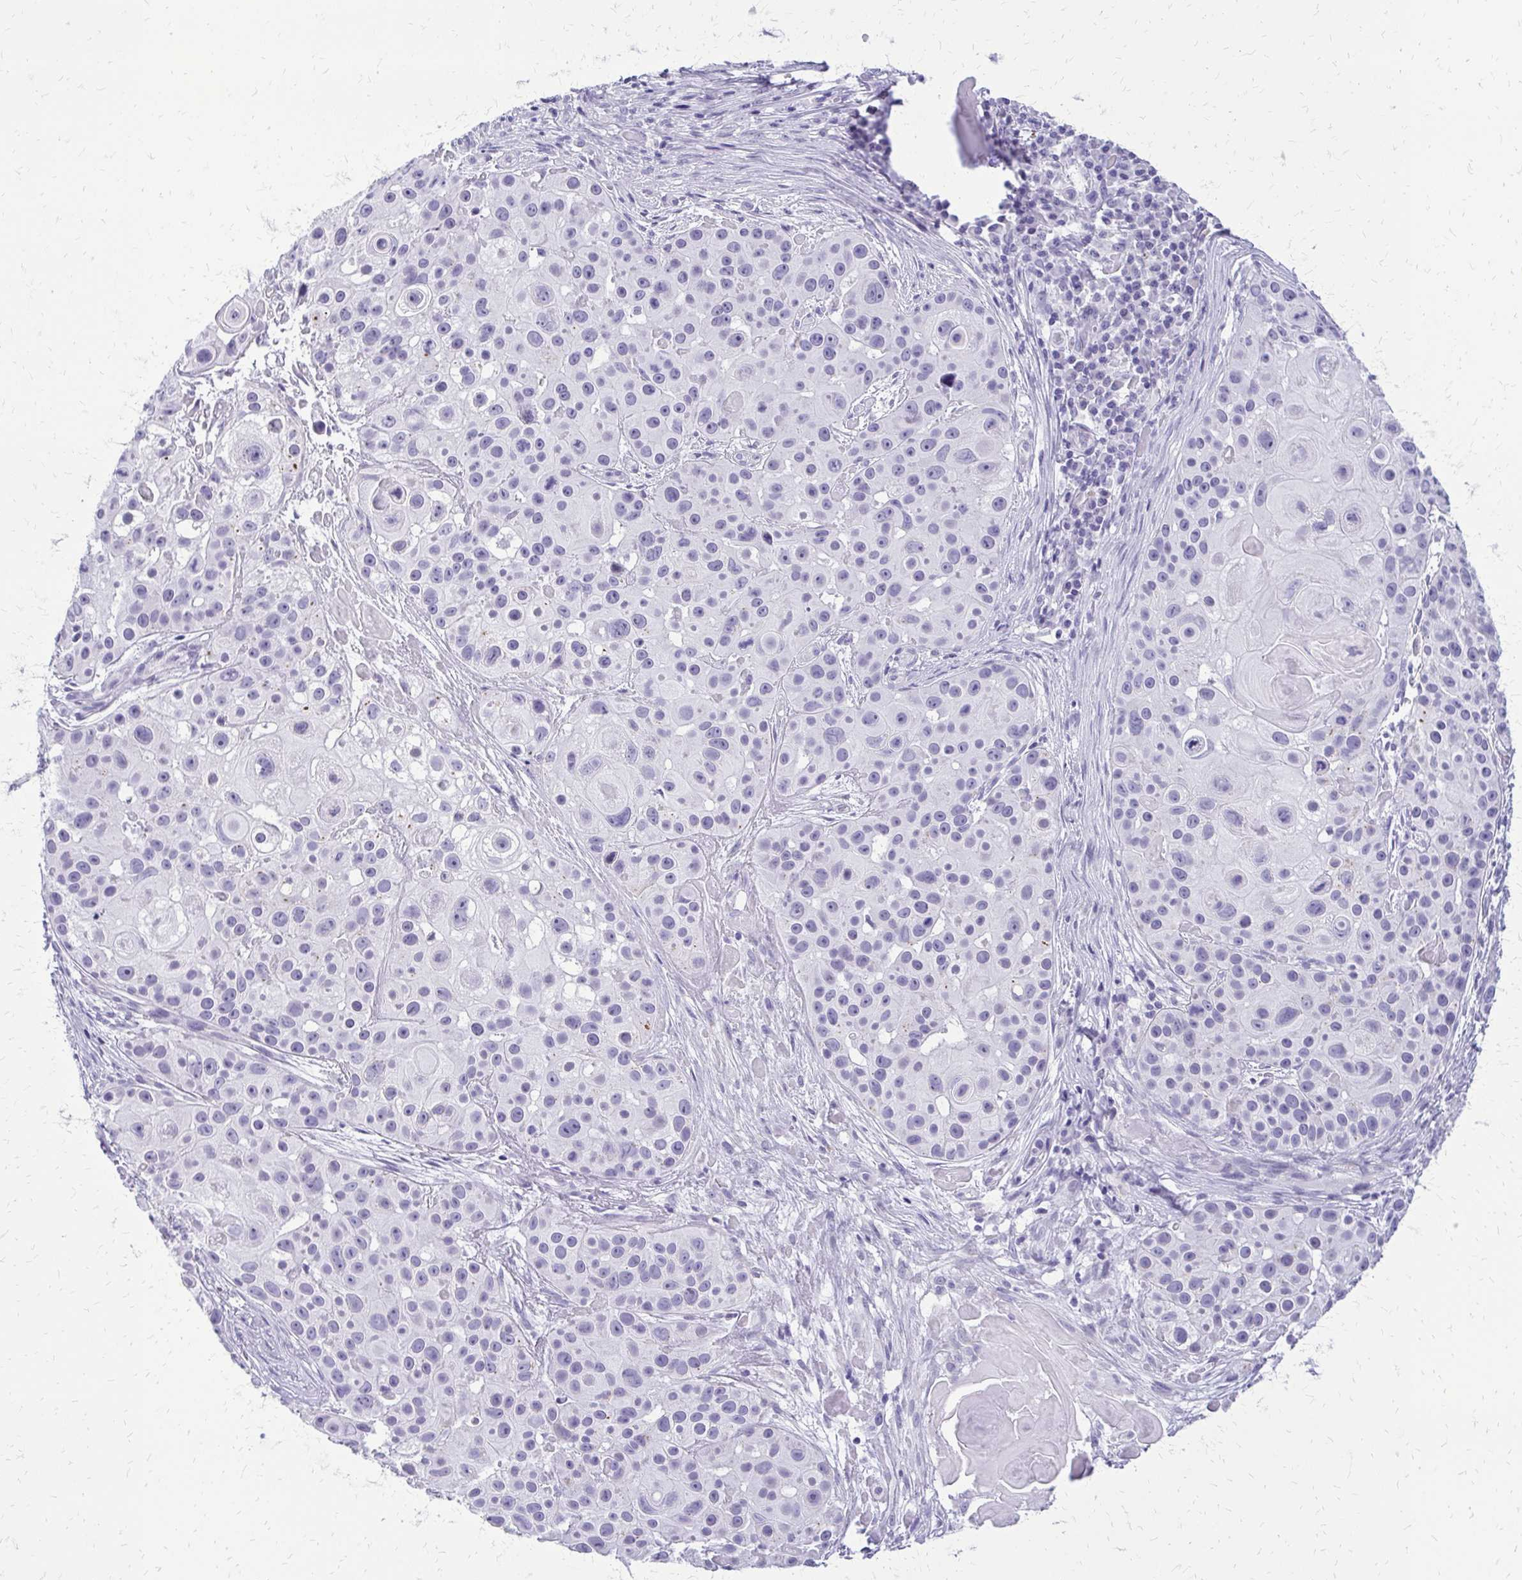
{"staining": {"intensity": "negative", "quantity": "none", "location": "none"}, "tissue": "skin cancer", "cell_type": "Tumor cells", "image_type": "cancer", "snomed": [{"axis": "morphology", "description": "Squamous cell carcinoma, NOS"}, {"axis": "topography", "description": "Skin"}], "caption": "Immunohistochemistry (IHC) micrograph of human skin cancer stained for a protein (brown), which shows no expression in tumor cells.", "gene": "FAM162B", "patient": {"sex": "male", "age": 92}}